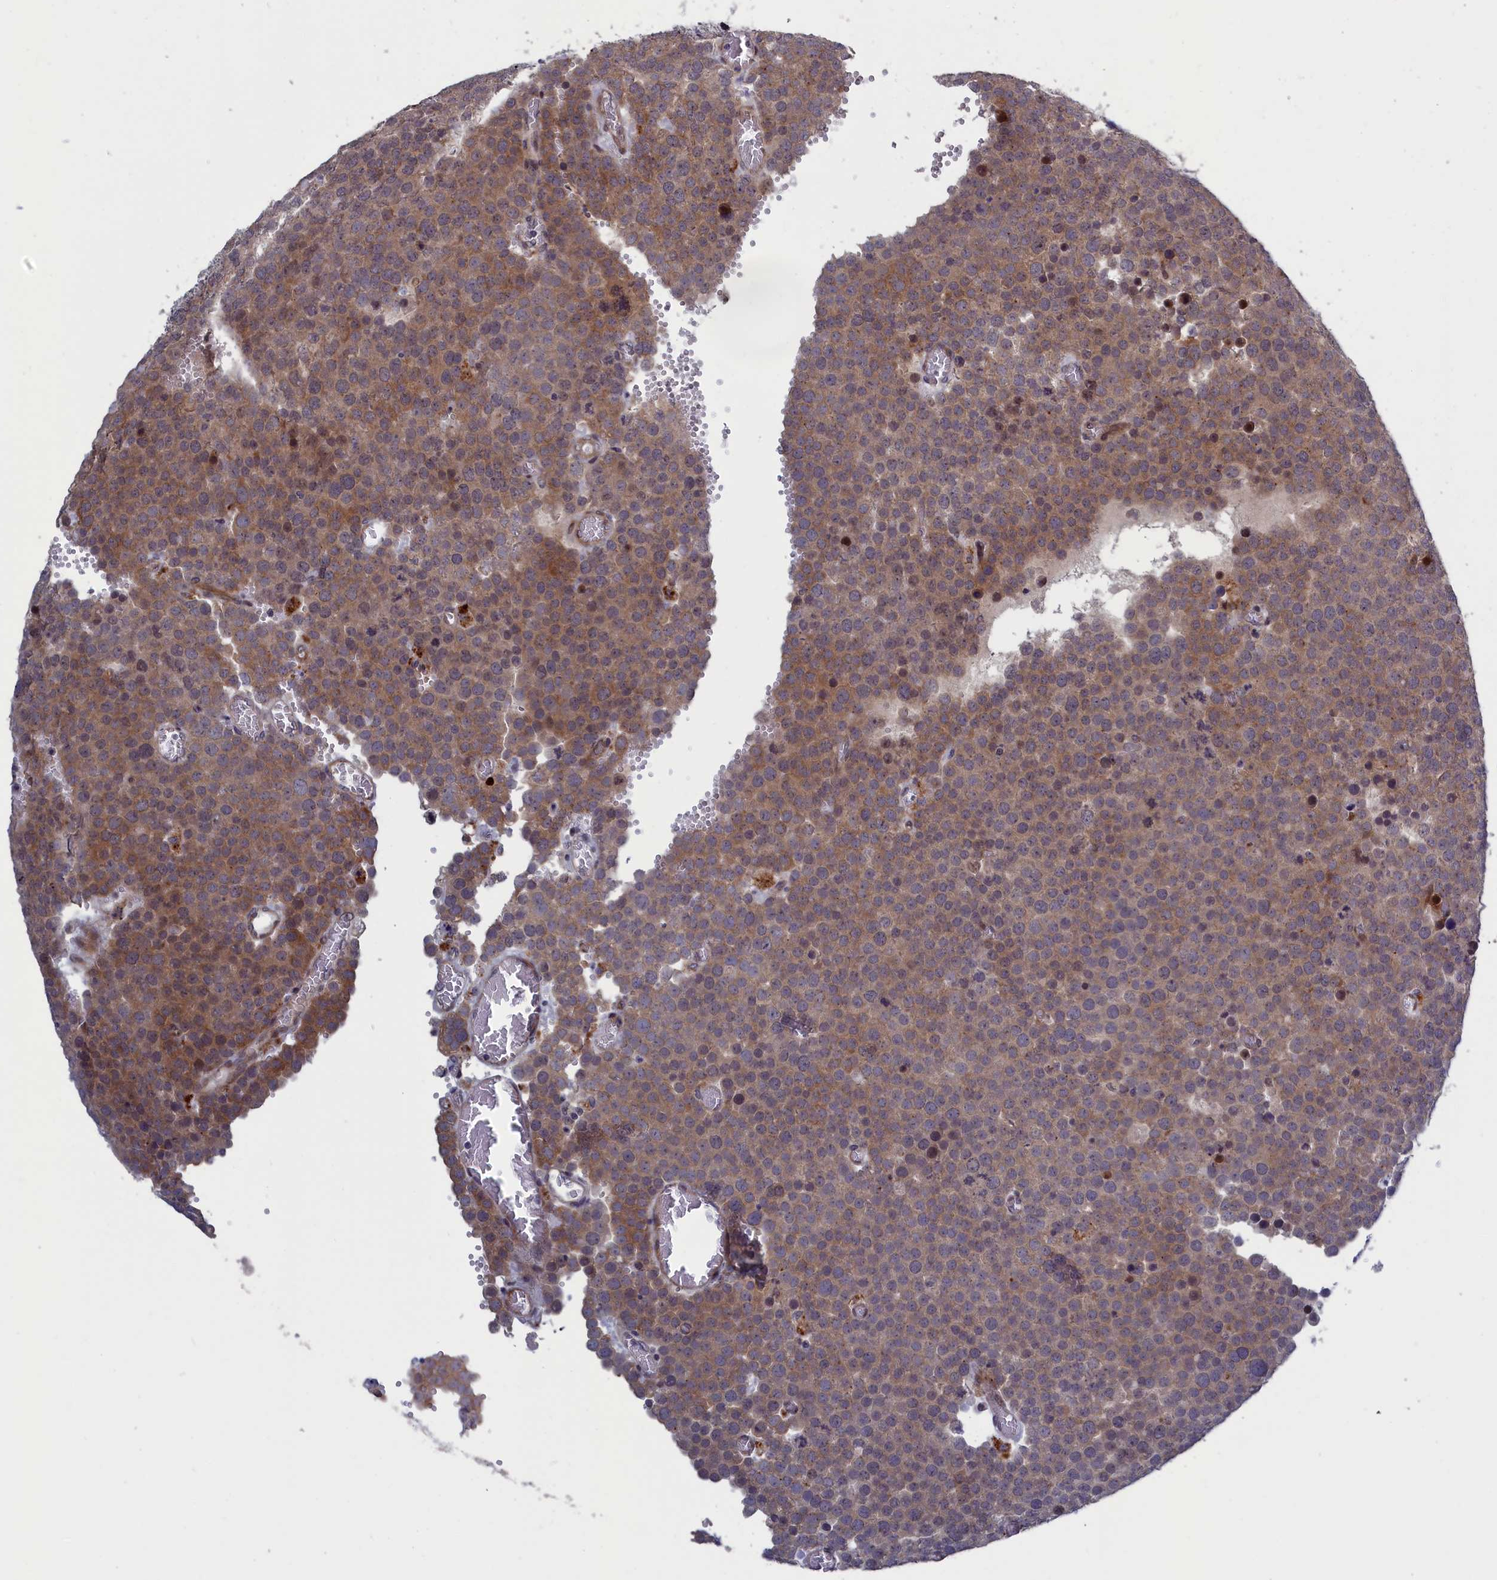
{"staining": {"intensity": "moderate", "quantity": "25%-75%", "location": "cytoplasmic/membranous"}, "tissue": "testis cancer", "cell_type": "Tumor cells", "image_type": "cancer", "snomed": [{"axis": "morphology", "description": "Normal tissue, NOS"}, {"axis": "morphology", "description": "Seminoma, NOS"}, {"axis": "topography", "description": "Testis"}], "caption": "This is a micrograph of immunohistochemistry staining of testis cancer (seminoma), which shows moderate positivity in the cytoplasmic/membranous of tumor cells.", "gene": "LSG1", "patient": {"sex": "male", "age": 71}}